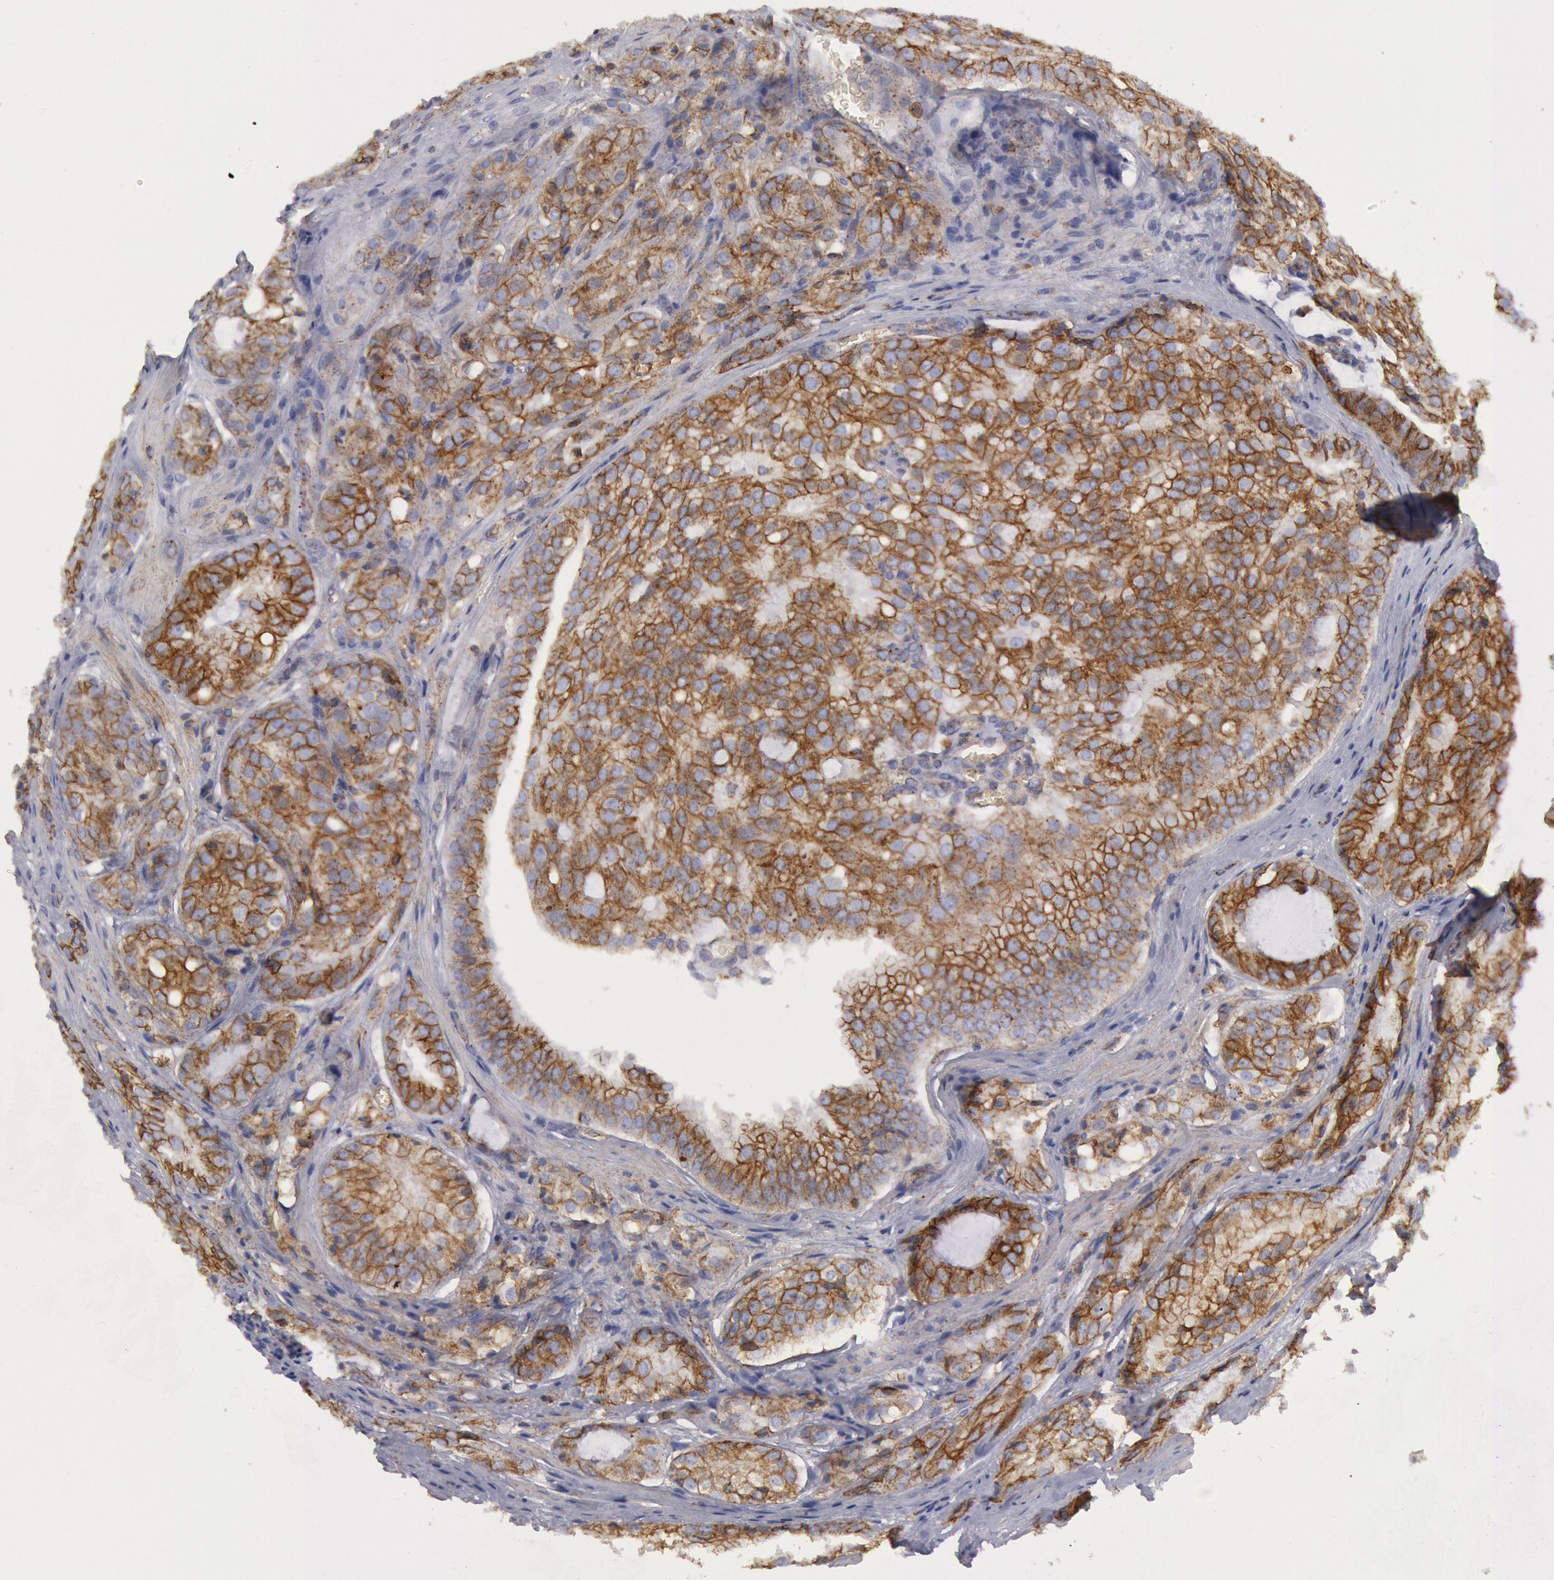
{"staining": {"intensity": "weak", "quantity": ">75%", "location": "cytoplasmic/membranous"}, "tissue": "prostate cancer", "cell_type": "Tumor cells", "image_type": "cancer", "snomed": [{"axis": "morphology", "description": "Adenocarcinoma, Medium grade"}, {"axis": "topography", "description": "Prostate"}], "caption": "DAB immunohistochemical staining of prostate cancer demonstrates weak cytoplasmic/membranous protein staining in approximately >75% of tumor cells.", "gene": "FLOT1", "patient": {"sex": "male", "age": 60}}